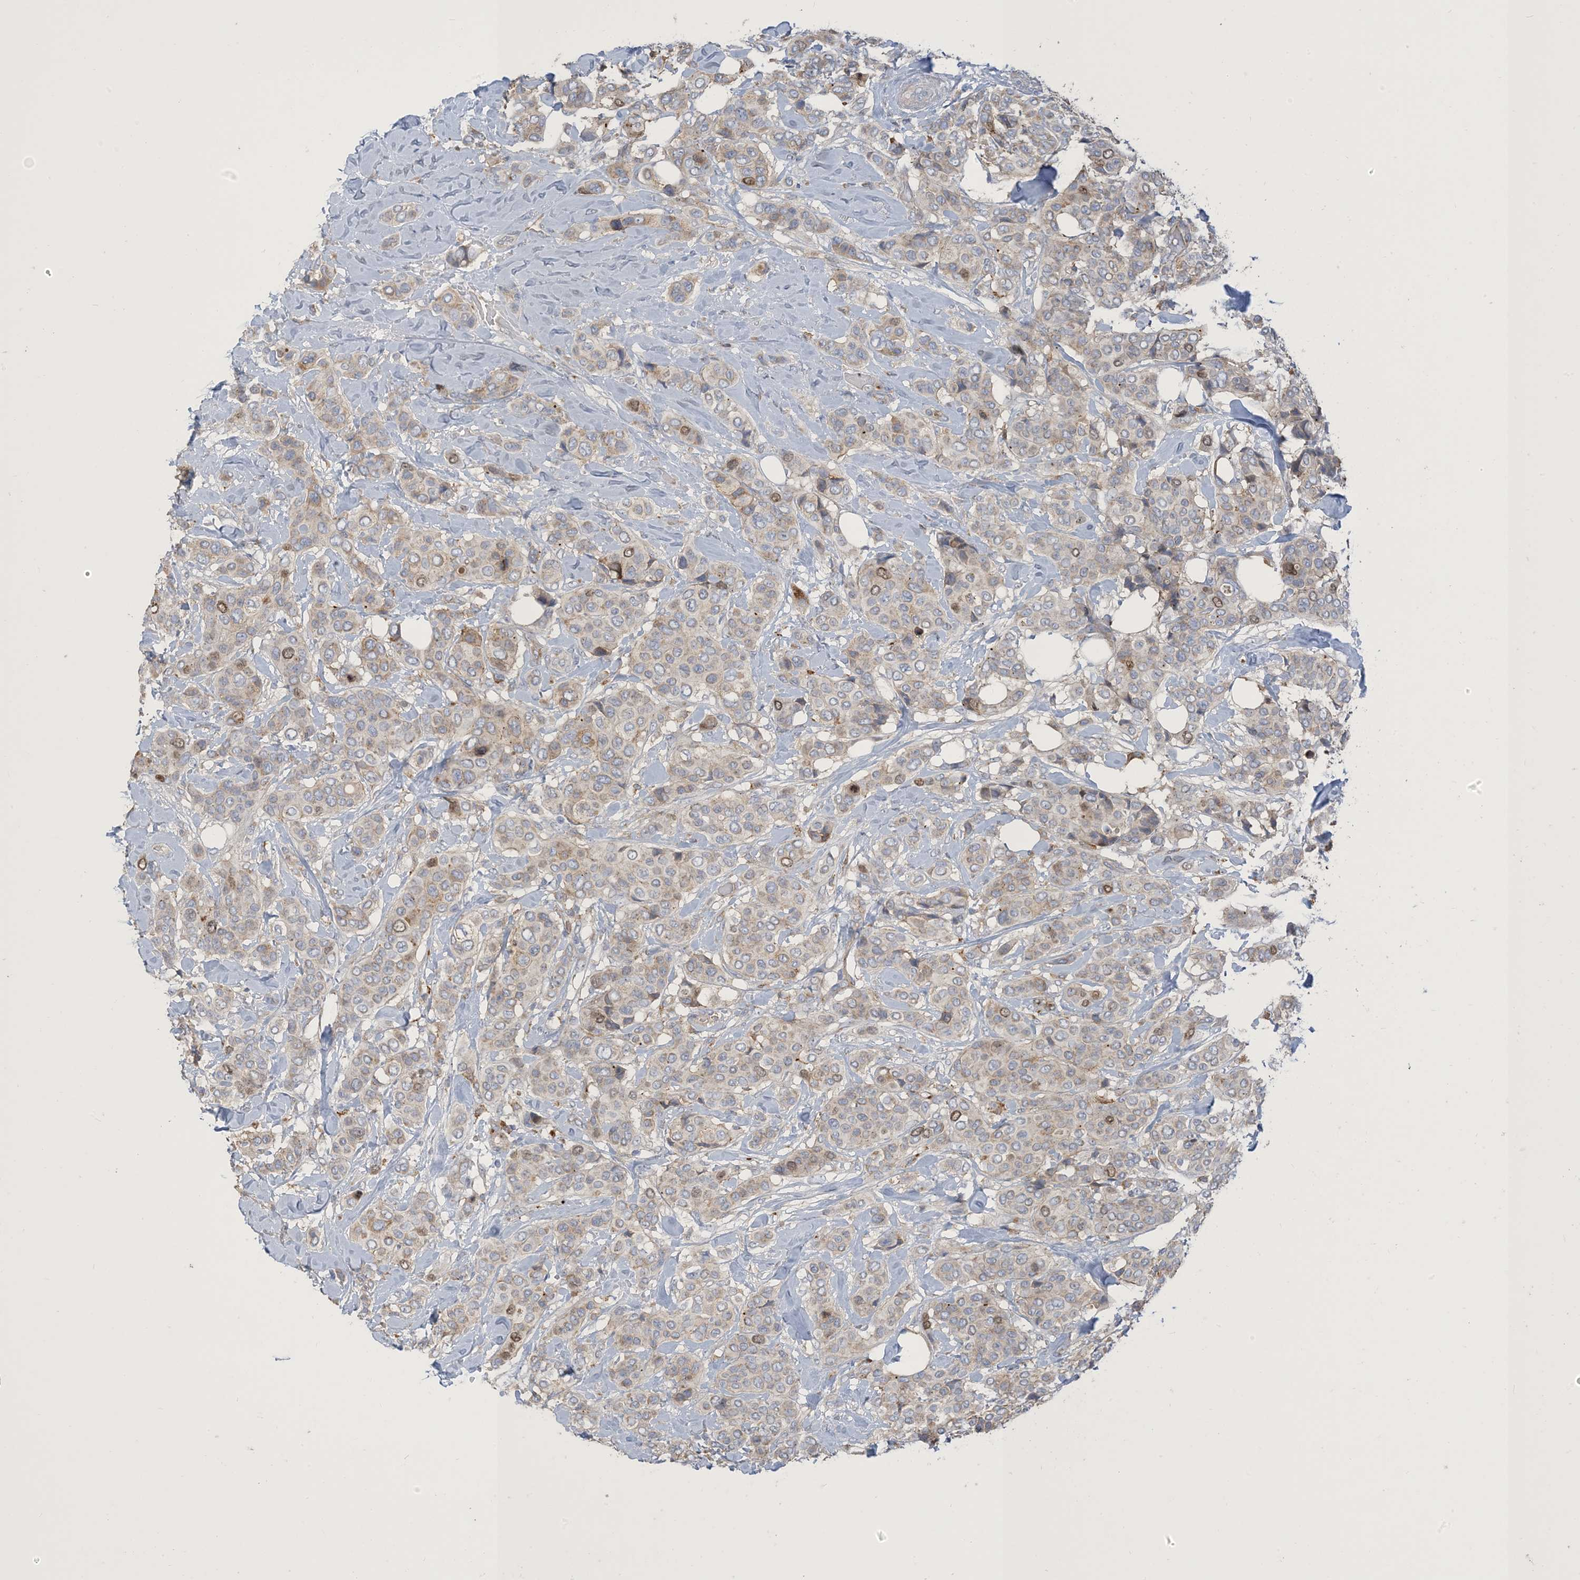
{"staining": {"intensity": "moderate", "quantity": "<25%", "location": "cytoplasmic/membranous,nuclear"}, "tissue": "breast cancer", "cell_type": "Tumor cells", "image_type": "cancer", "snomed": [{"axis": "morphology", "description": "Lobular carcinoma"}, {"axis": "topography", "description": "Breast"}], "caption": "Brown immunohistochemical staining in human breast lobular carcinoma reveals moderate cytoplasmic/membranous and nuclear positivity in approximately <25% of tumor cells.", "gene": "PEAR1", "patient": {"sex": "female", "age": 51}}